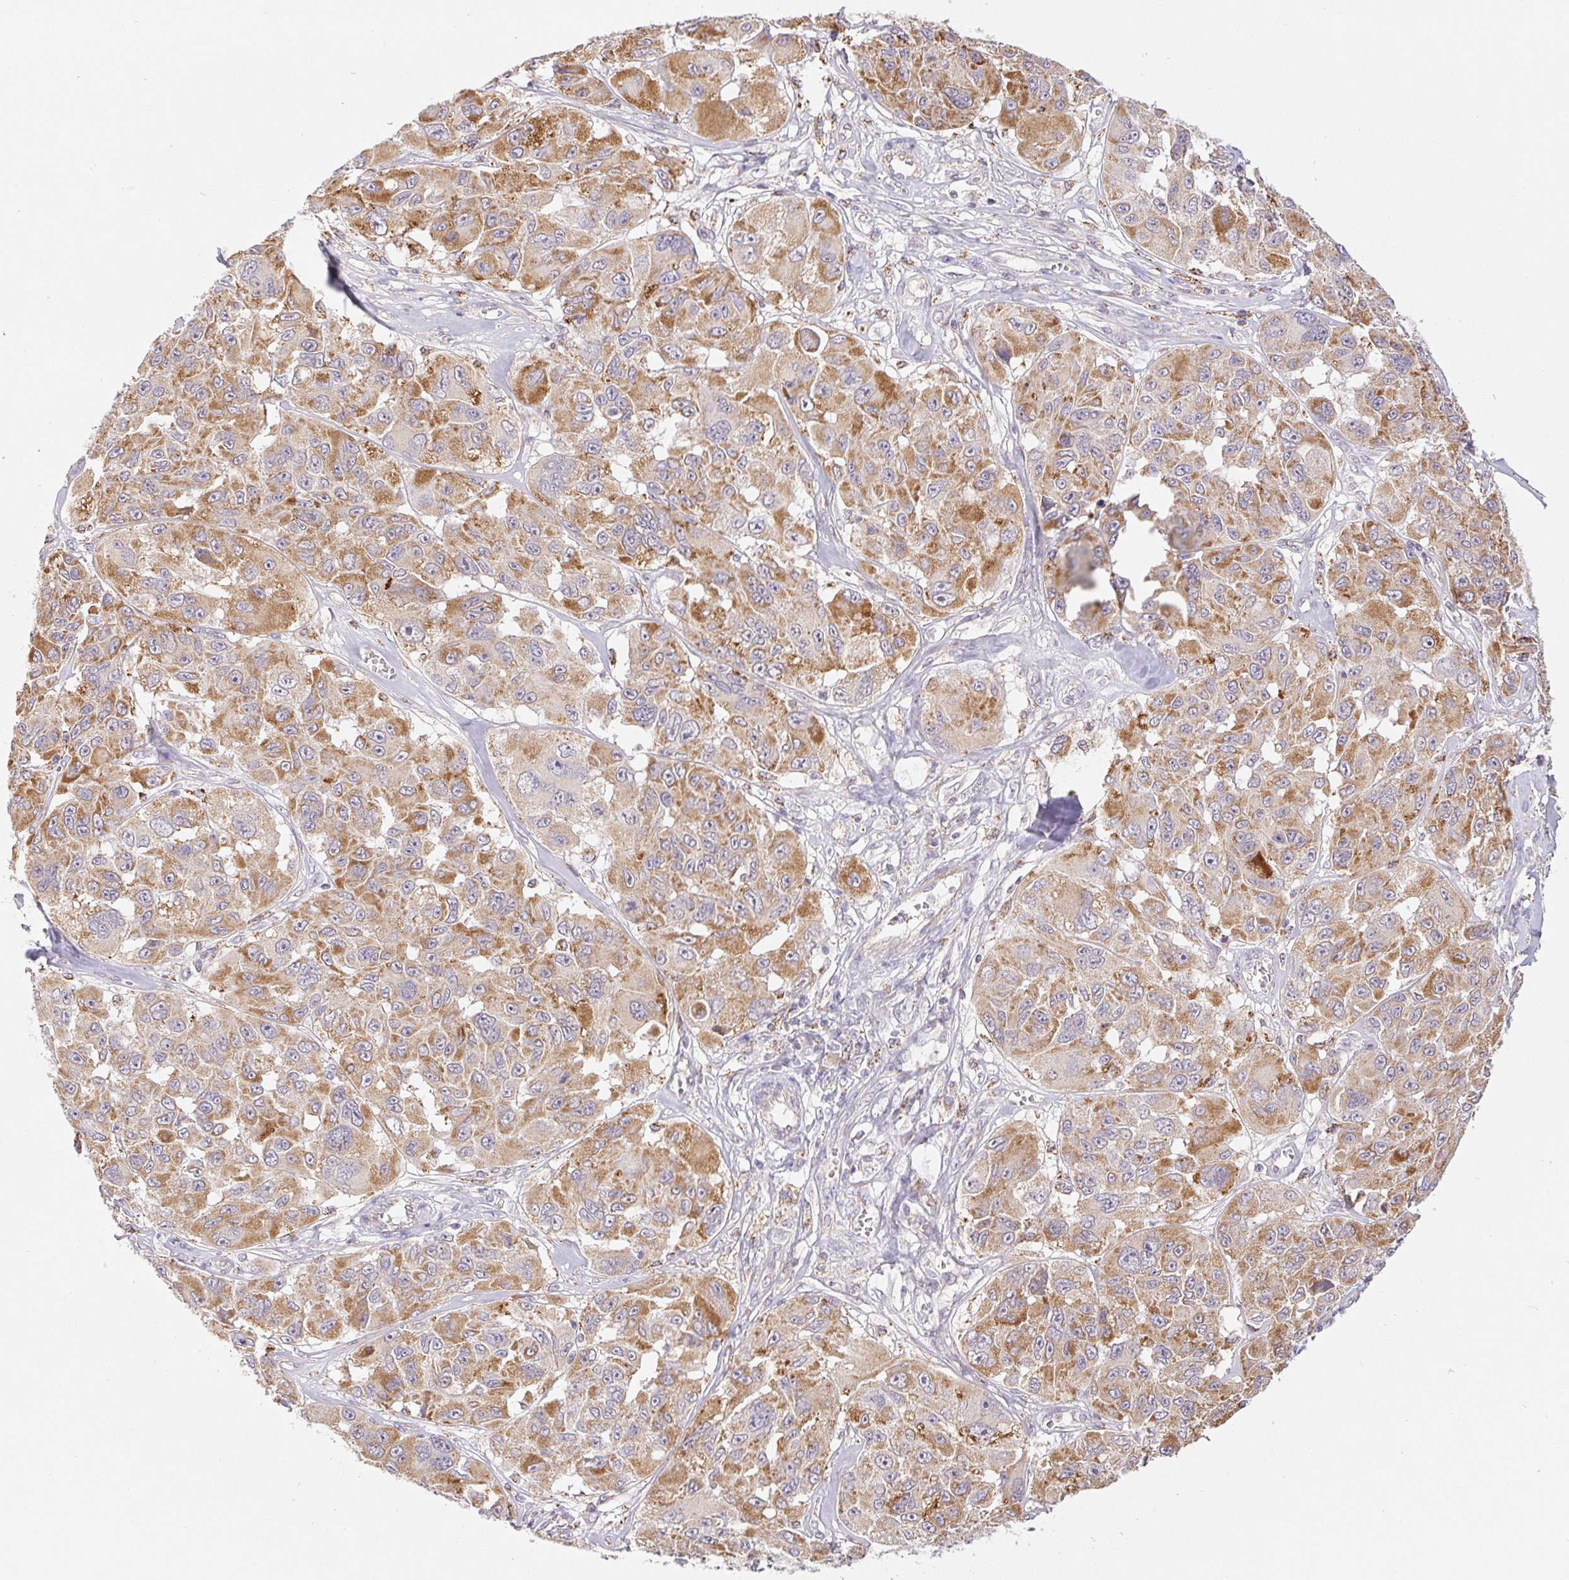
{"staining": {"intensity": "moderate", "quantity": "25%-75%", "location": "cytoplasmic/membranous"}, "tissue": "melanoma", "cell_type": "Tumor cells", "image_type": "cancer", "snomed": [{"axis": "morphology", "description": "Malignant melanoma, NOS"}, {"axis": "topography", "description": "Skin"}], "caption": "Protein expression by immunohistochemistry demonstrates moderate cytoplasmic/membranous positivity in about 25%-75% of tumor cells in melanoma. (DAB IHC, brown staining for protein, blue staining for nuclei).", "gene": "EMC6", "patient": {"sex": "female", "age": 66}}